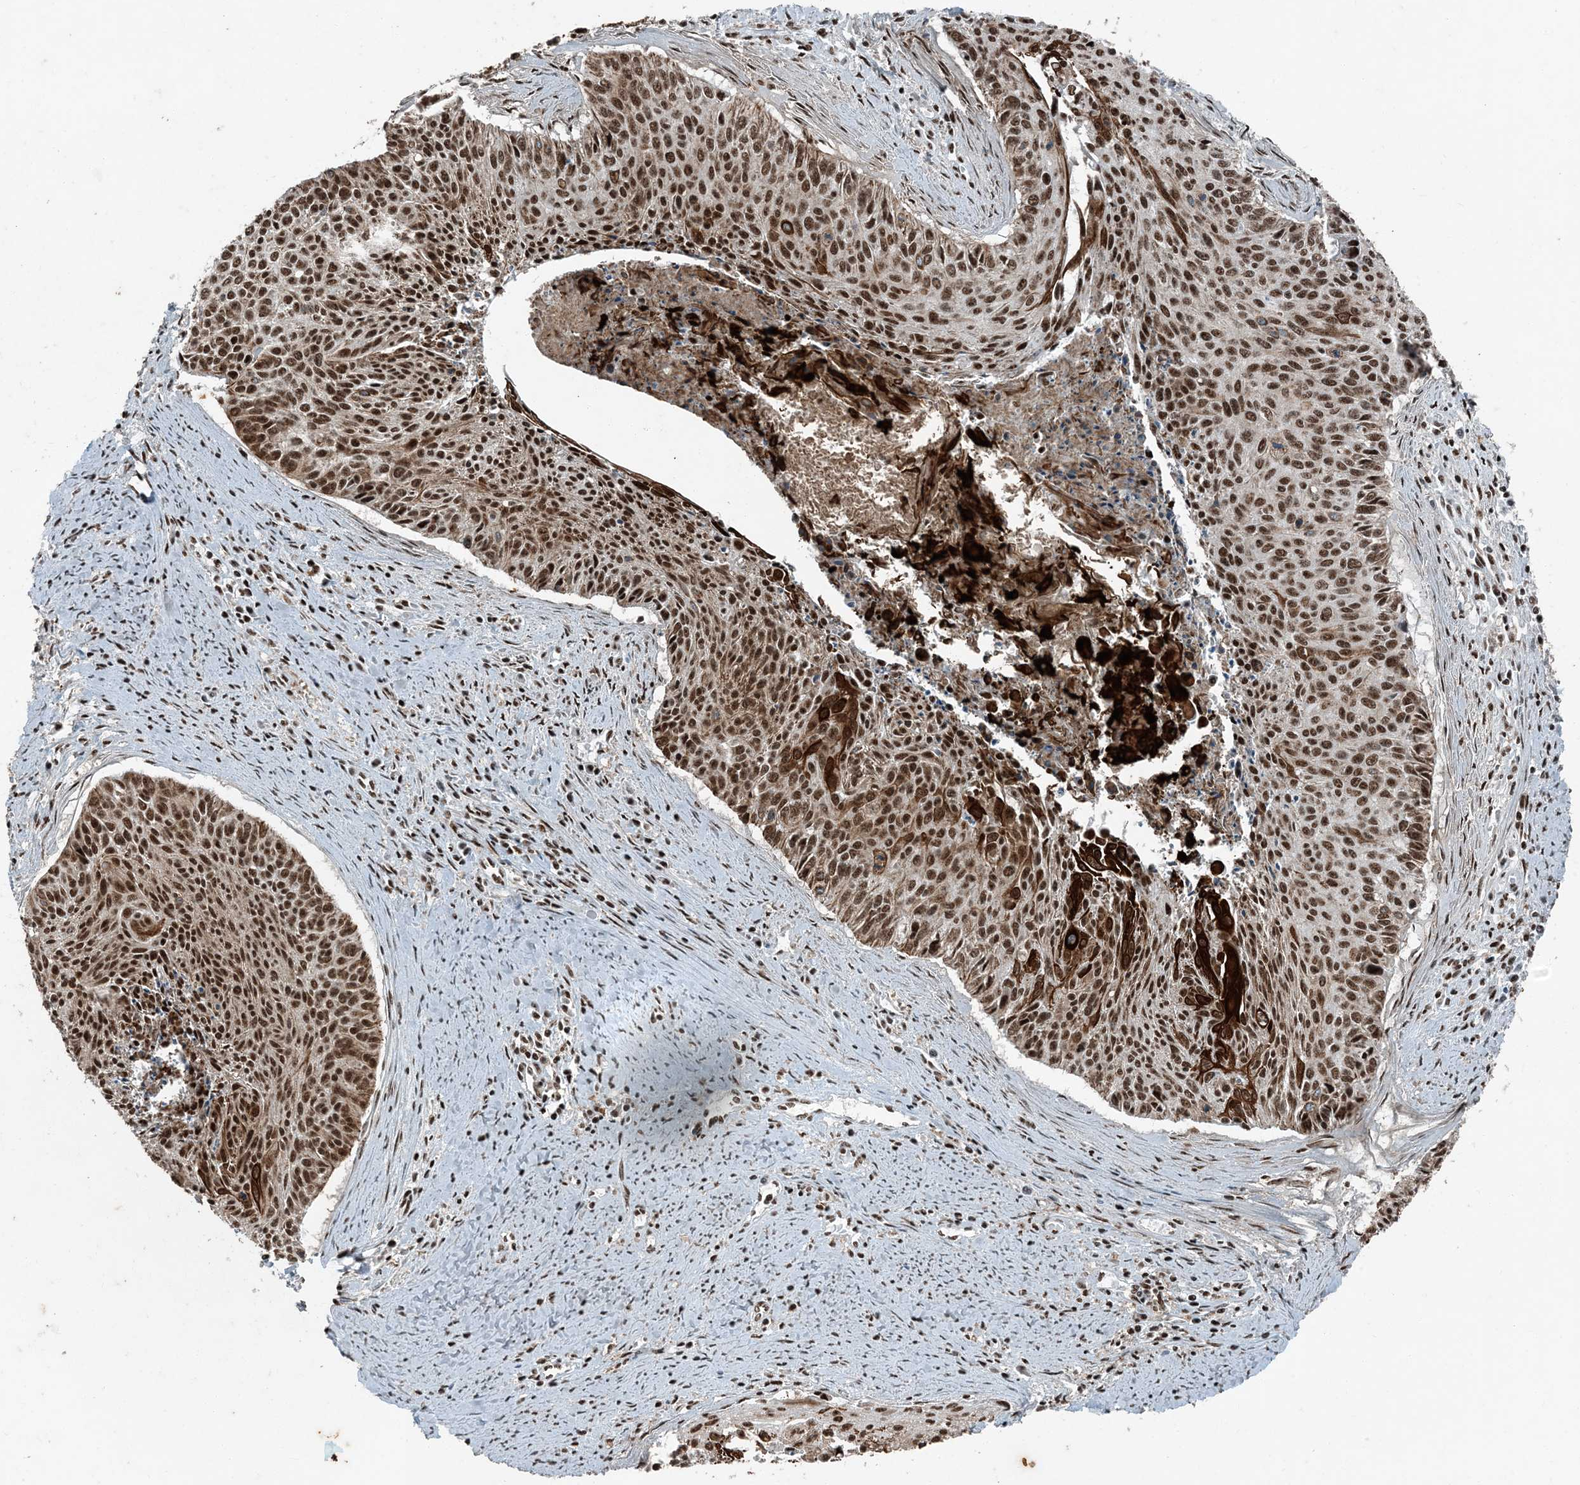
{"staining": {"intensity": "strong", "quantity": ">75%", "location": "cytoplasmic/membranous,nuclear"}, "tissue": "cervical cancer", "cell_type": "Tumor cells", "image_type": "cancer", "snomed": [{"axis": "morphology", "description": "Squamous cell carcinoma, NOS"}, {"axis": "topography", "description": "Cervix"}], "caption": "Human cervical squamous cell carcinoma stained with a brown dye demonstrates strong cytoplasmic/membranous and nuclear positive positivity in approximately >75% of tumor cells.", "gene": "TADA2B", "patient": {"sex": "female", "age": 55}}